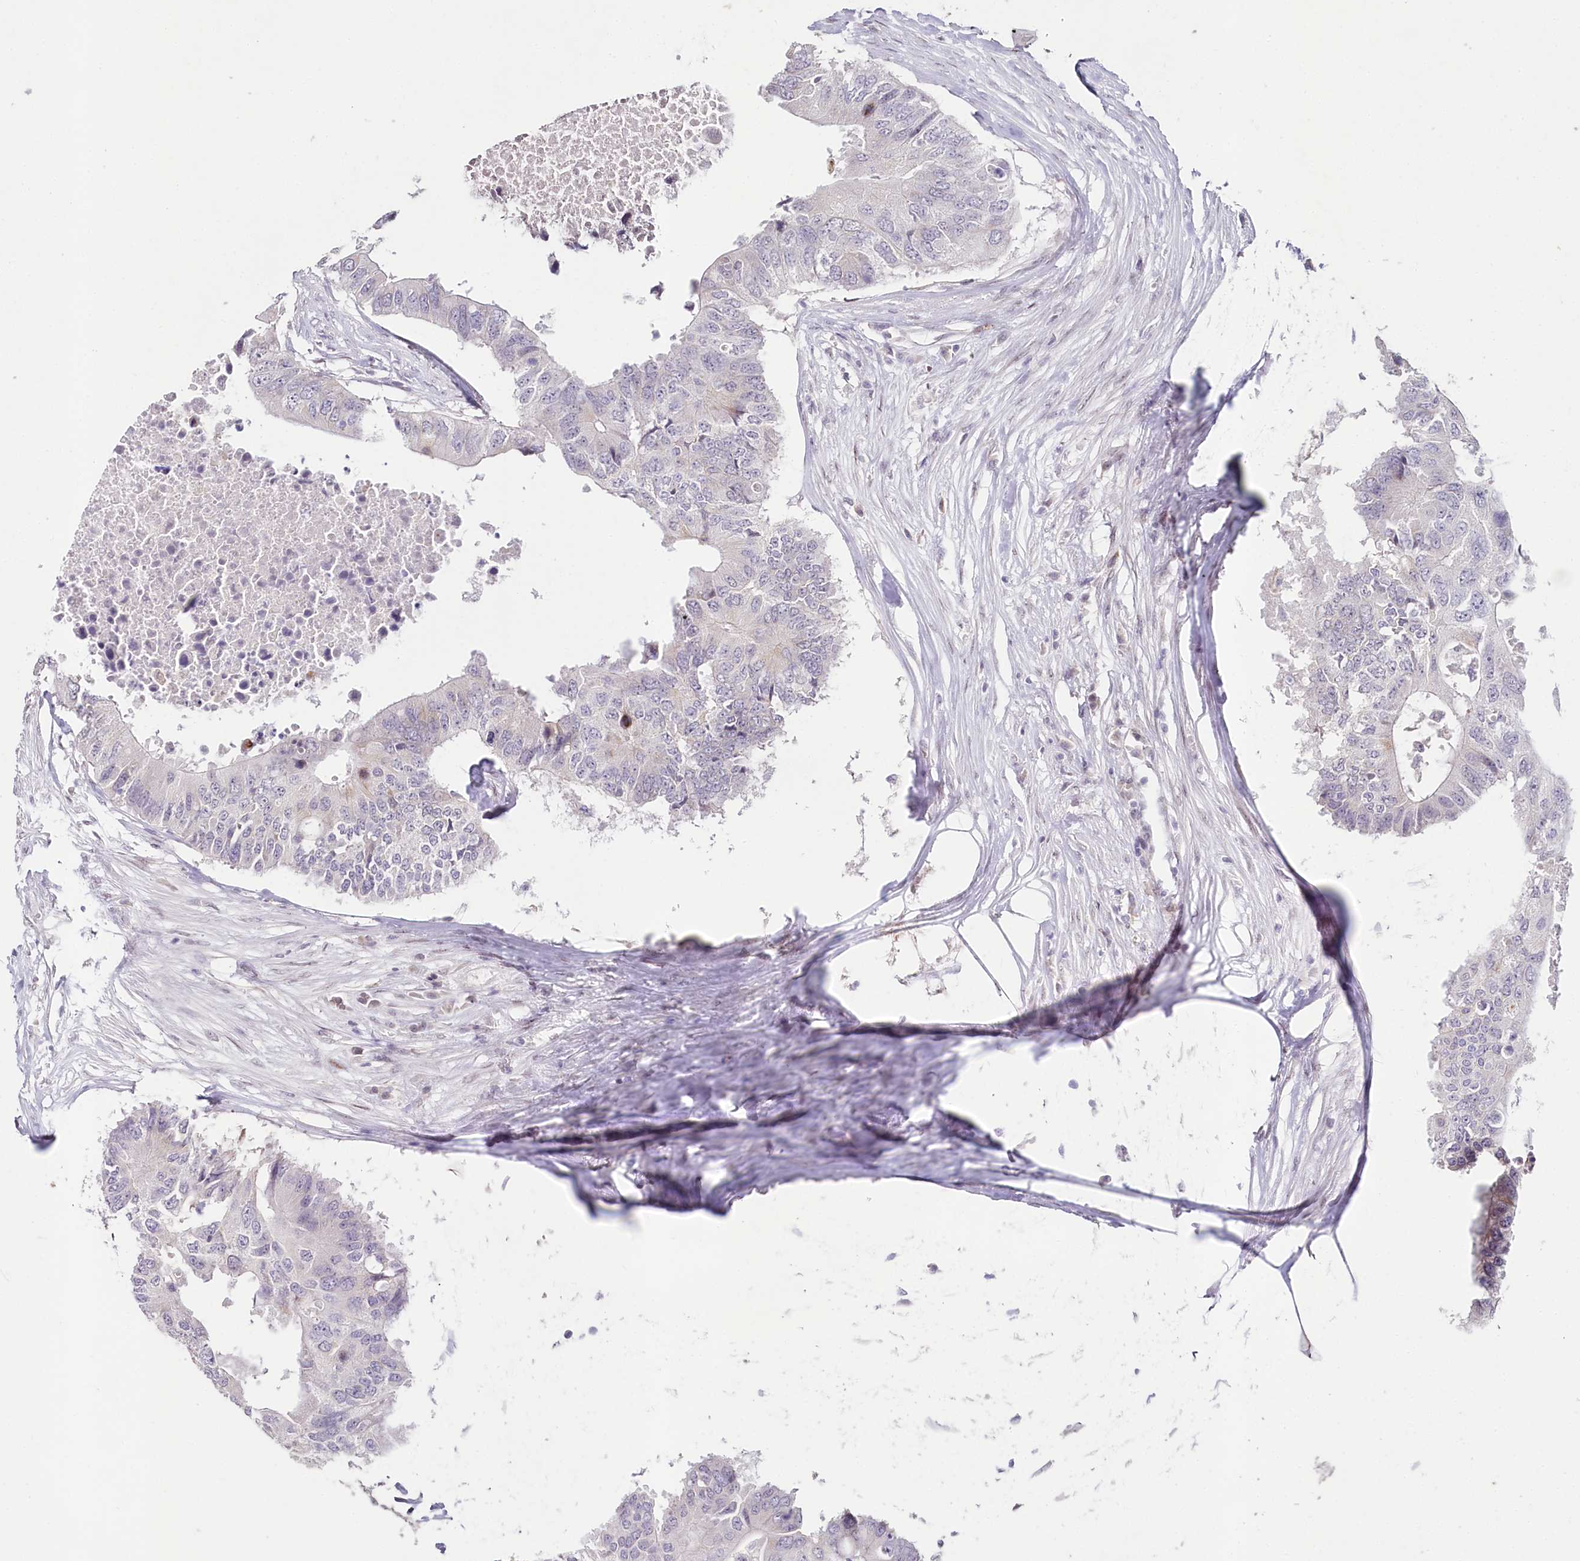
{"staining": {"intensity": "negative", "quantity": "none", "location": "none"}, "tissue": "colorectal cancer", "cell_type": "Tumor cells", "image_type": "cancer", "snomed": [{"axis": "morphology", "description": "Adenocarcinoma, NOS"}, {"axis": "topography", "description": "Colon"}], "caption": "High power microscopy micrograph of an IHC histopathology image of colorectal cancer (adenocarcinoma), revealing no significant staining in tumor cells.", "gene": "HPD", "patient": {"sex": "male", "age": 71}}